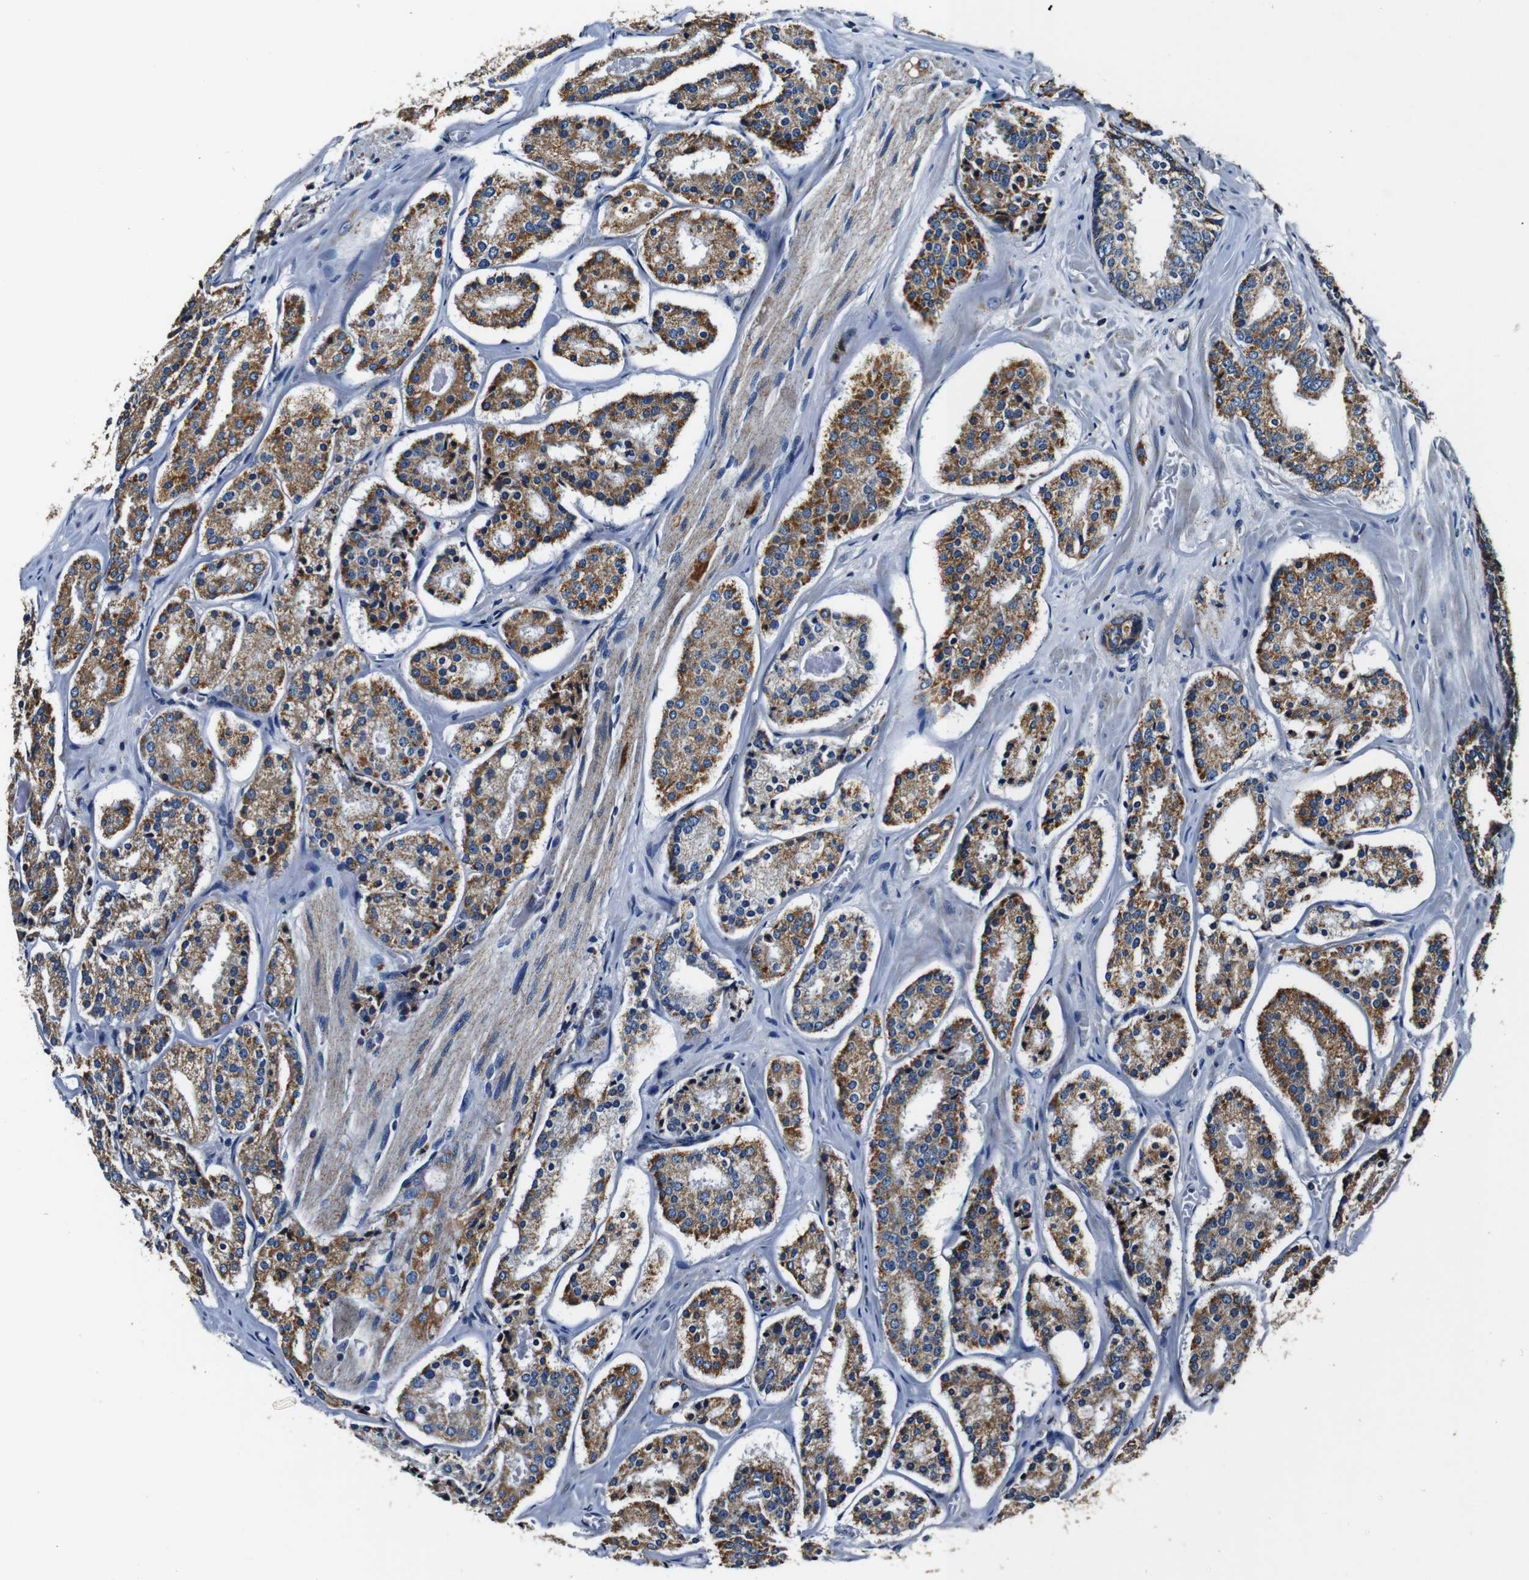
{"staining": {"intensity": "moderate", "quantity": ">75%", "location": "cytoplasmic/membranous"}, "tissue": "prostate cancer", "cell_type": "Tumor cells", "image_type": "cancer", "snomed": [{"axis": "morphology", "description": "Adenocarcinoma, High grade"}, {"axis": "topography", "description": "Prostate"}], "caption": "Prostate cancer stained with DAB IHC demonstrates medium levels of moderate cytoplasmic/membranous expression in approximately >75% of tumor cells.", "gene": "HK1", "patient": {"sex": "male", "age": 60}}